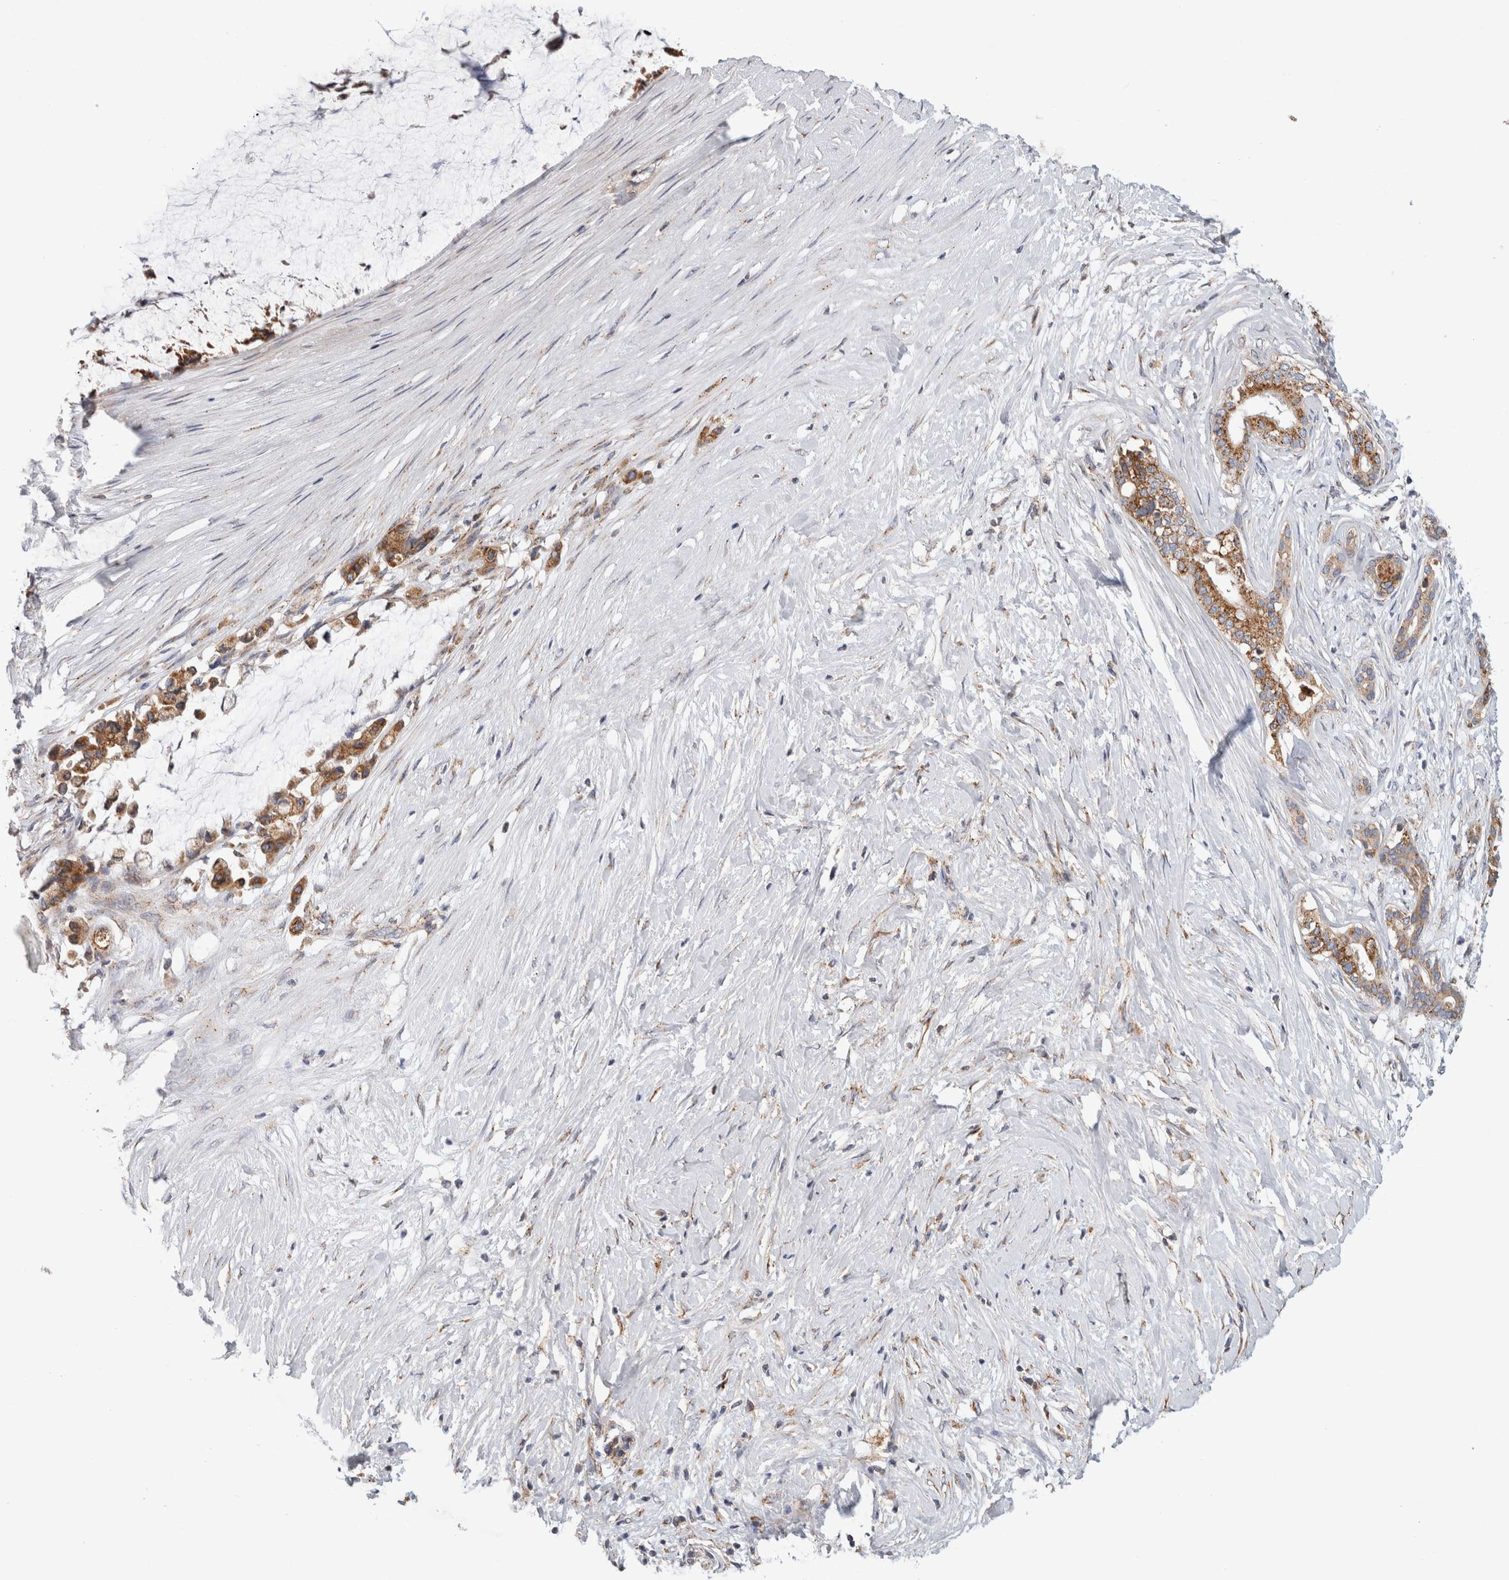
{"staining": {"intensity": "strong", "quantity": ">75%", "location": "cytoplasmic/membranous"}, "tissue": "pancreatic cancer", "cell_type": "Tumor cells", "image_type": "cancer", "snomed": [{"axis": "morphology", "description": "Adenocarcinoma, NOS"}, {"axis": "topography", "description": "Pancreas"}], "caption": "Protein analysis of pancreatic cancer tissue reveals strong cytoplasmic/membranous expression in approximately >75% of tumor cells. (DAB = brown stain, brightfield microscopy at high magnification).", "gene": "IARS2", "patient": {"sex": "male", "age": 41}}